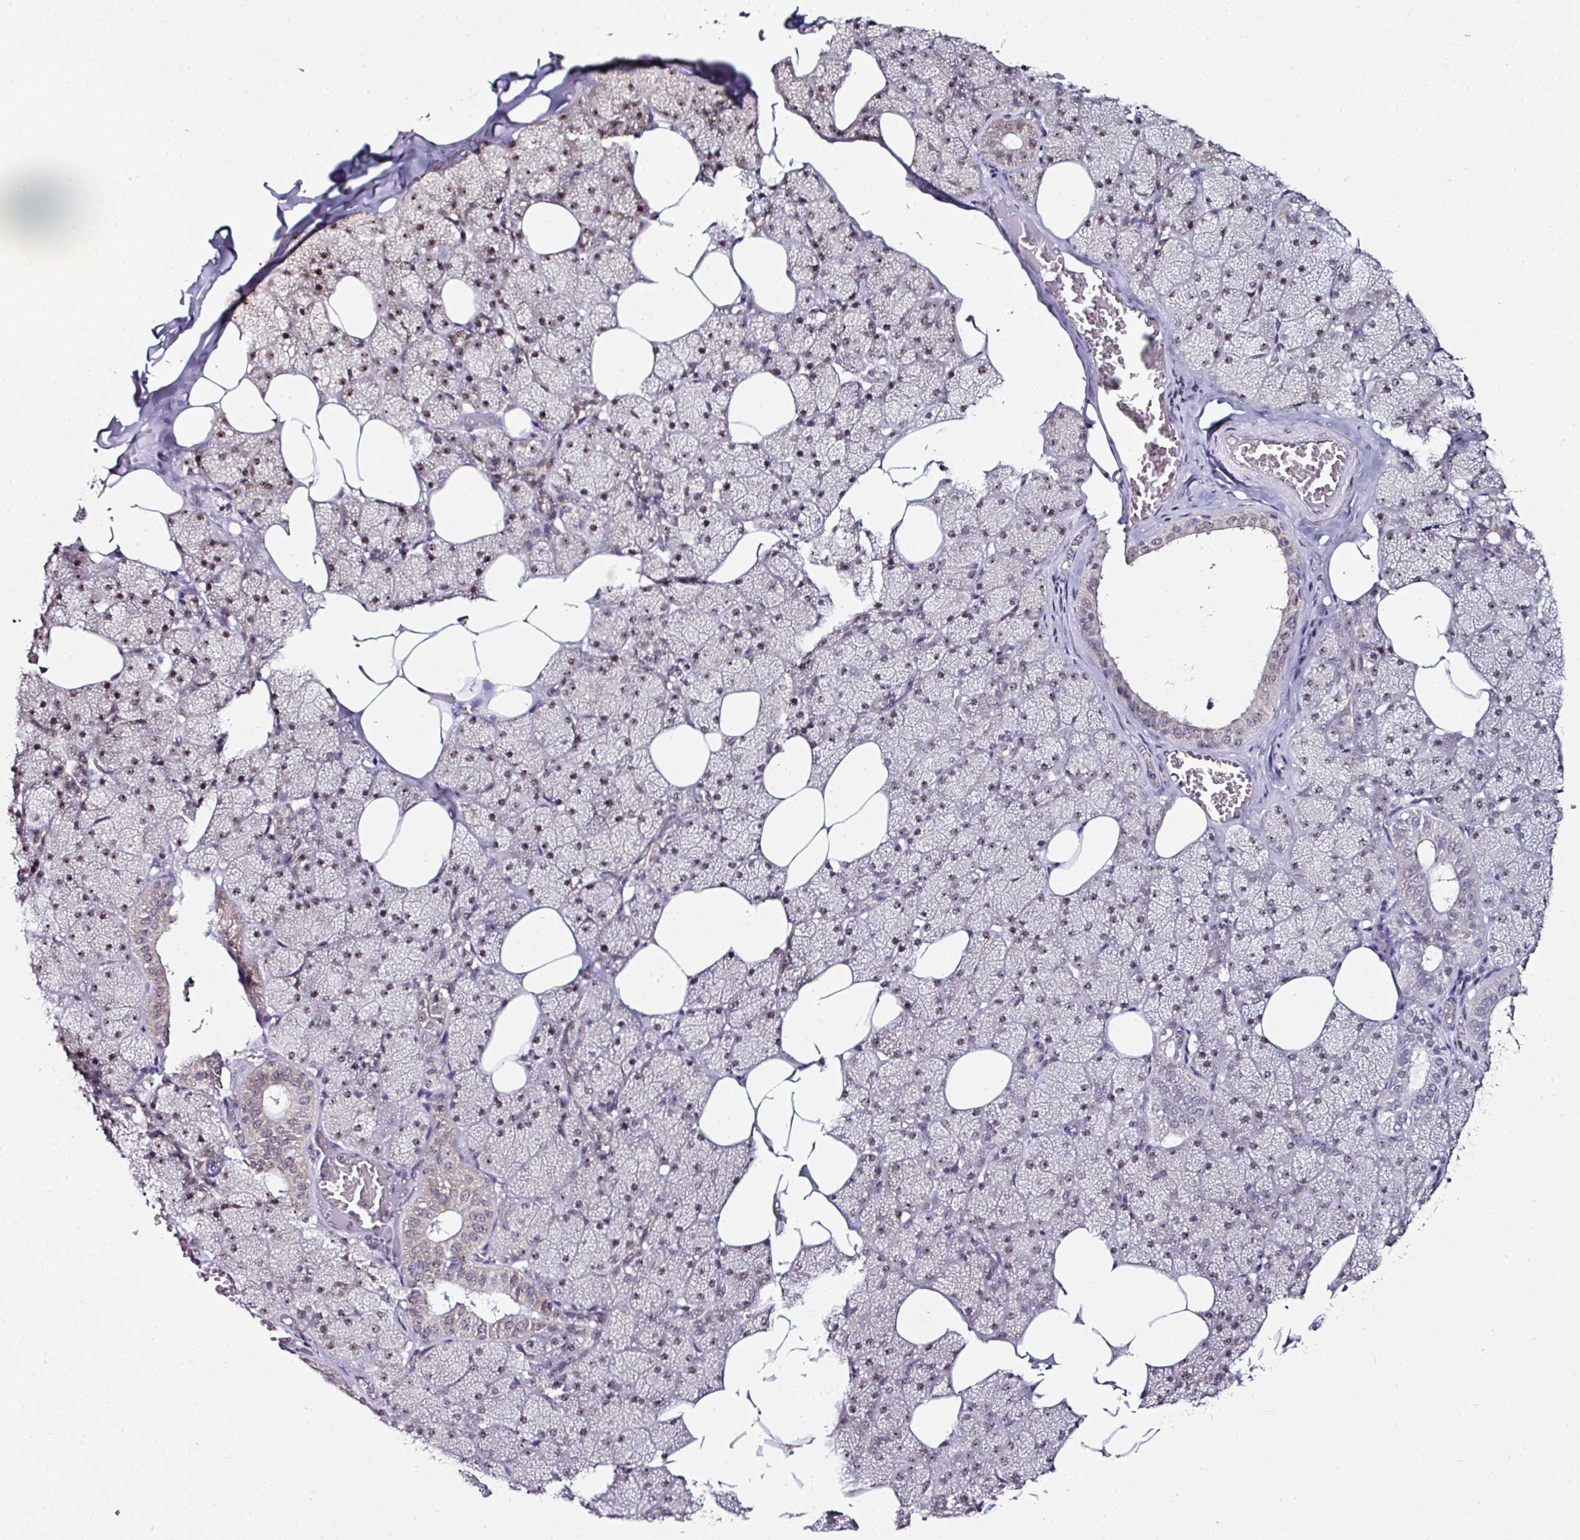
{"staining": {"intensity": "weak", "quantity": "25%-75%", "location": "cytoplasmic/membranous,nuclear"}, "tissue": "salivary gland", "cell_type": "Glandular cells", "image_type": "normal", "snomed": [{"axis": "morphology", "description": "Normal tissue, NOS"}, {"axis": "topography", "description": "Salivary gland"}, {"axis": "topography", "description": "Peripheral nerve tissue"}], "caption": "The histopathology image reveals a brown stain indicating the presence of a protein in the cytoplasmic/membranous,nuclear of glandular cells in salivary gland. (DAB IHC with brightfield microscopy, high magnification).", "gene": "NACC2", "patient": {"sex": "male", "age": 38}}